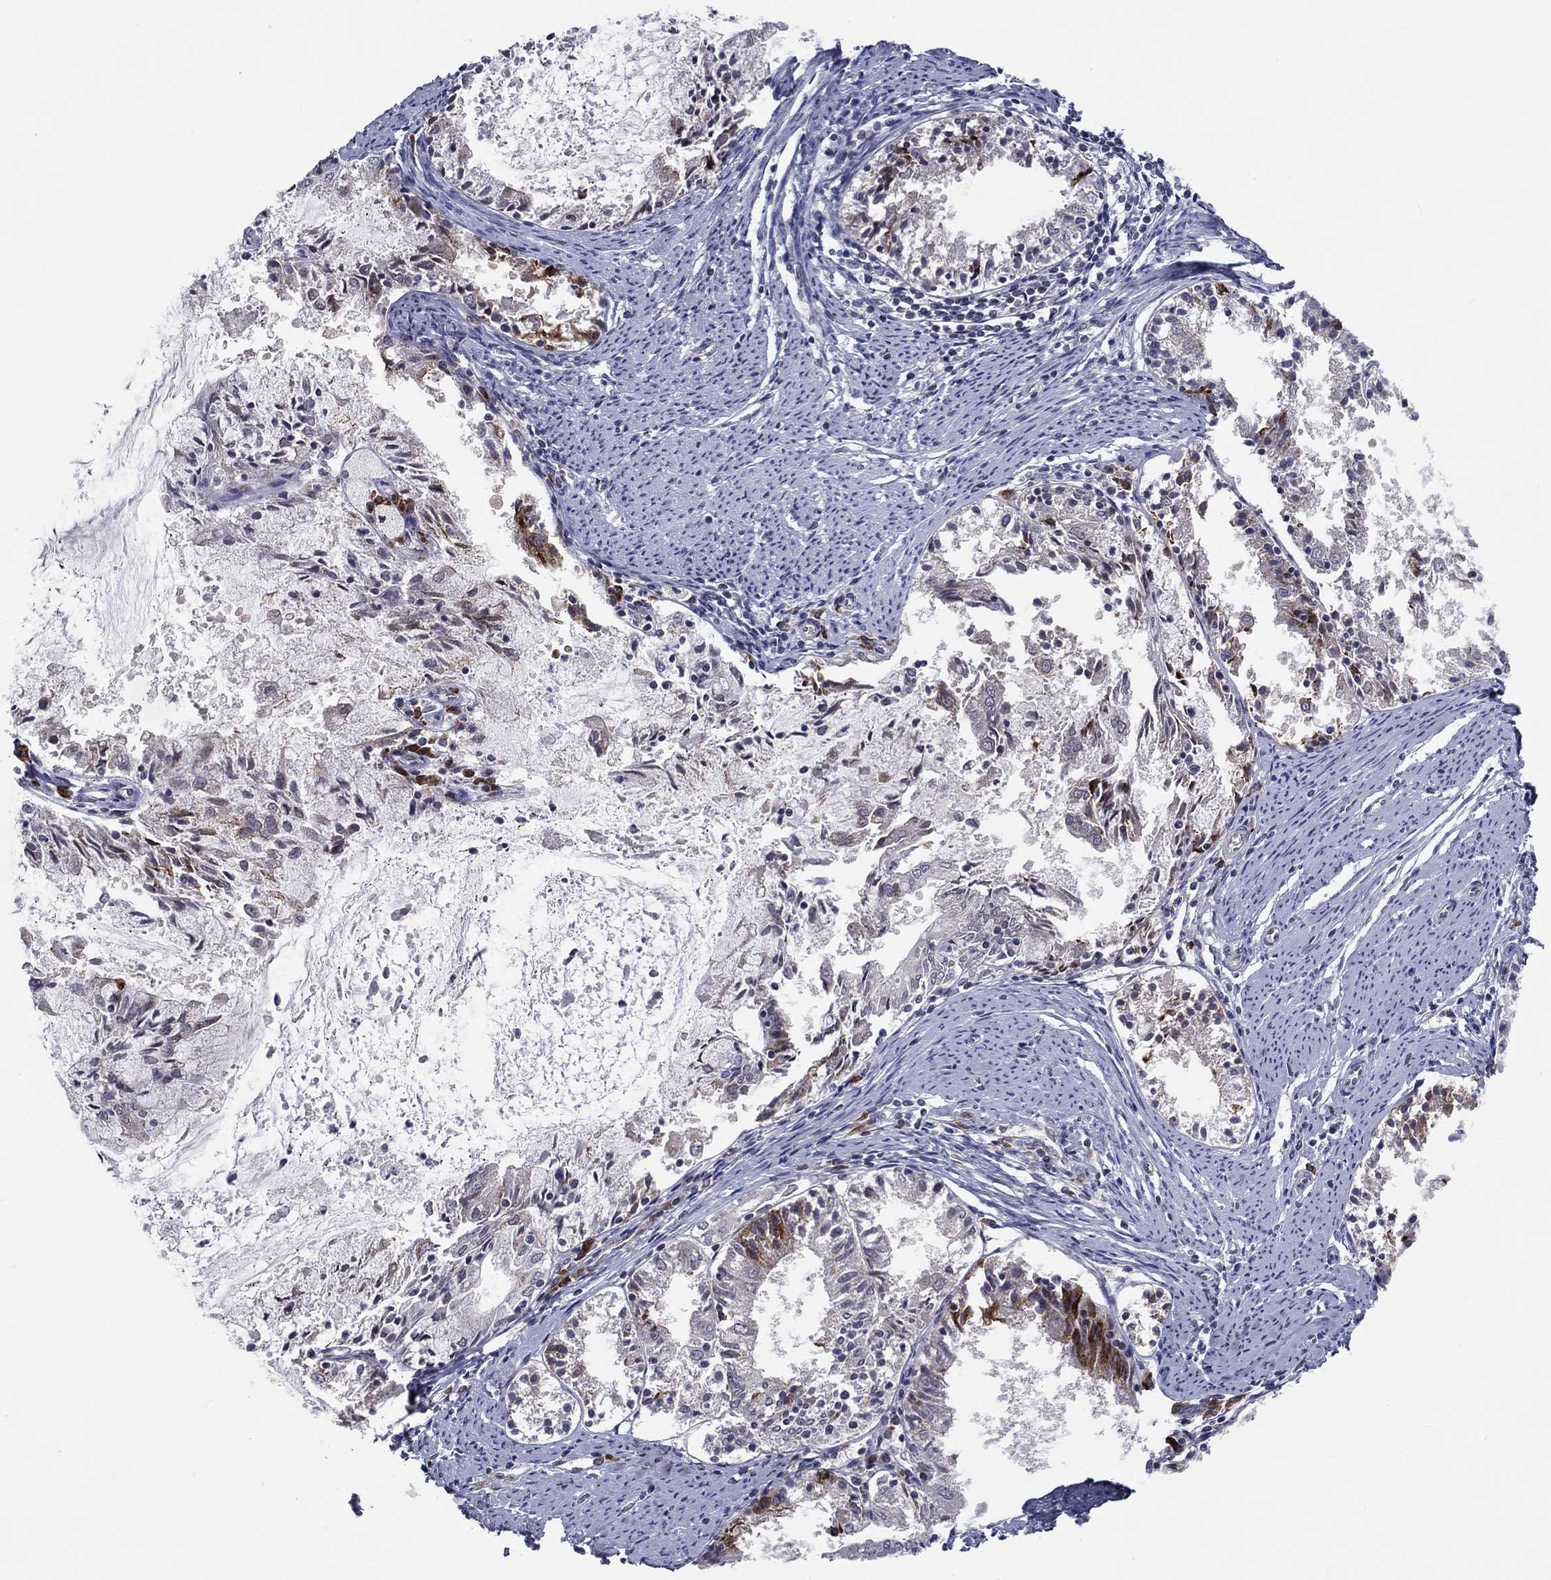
{"staining": {"intensity": "negative", "quantity": "none", "location": "none"}, "tissue": "endometrial cancer", "cell_type": "Tumor cells", "image_type": "cancer", "snomed": [{"axis": "morphology", "description": "Adenocarcinoma, NOS"}, {"axis": "topography", "description": "Endometrium"}], "caption": "An image of endometrial cancer stained for a protein displays no brown staining in tumor cells.", "gene": "CETN3", "patient": {"sex": "female", "age": 57}}